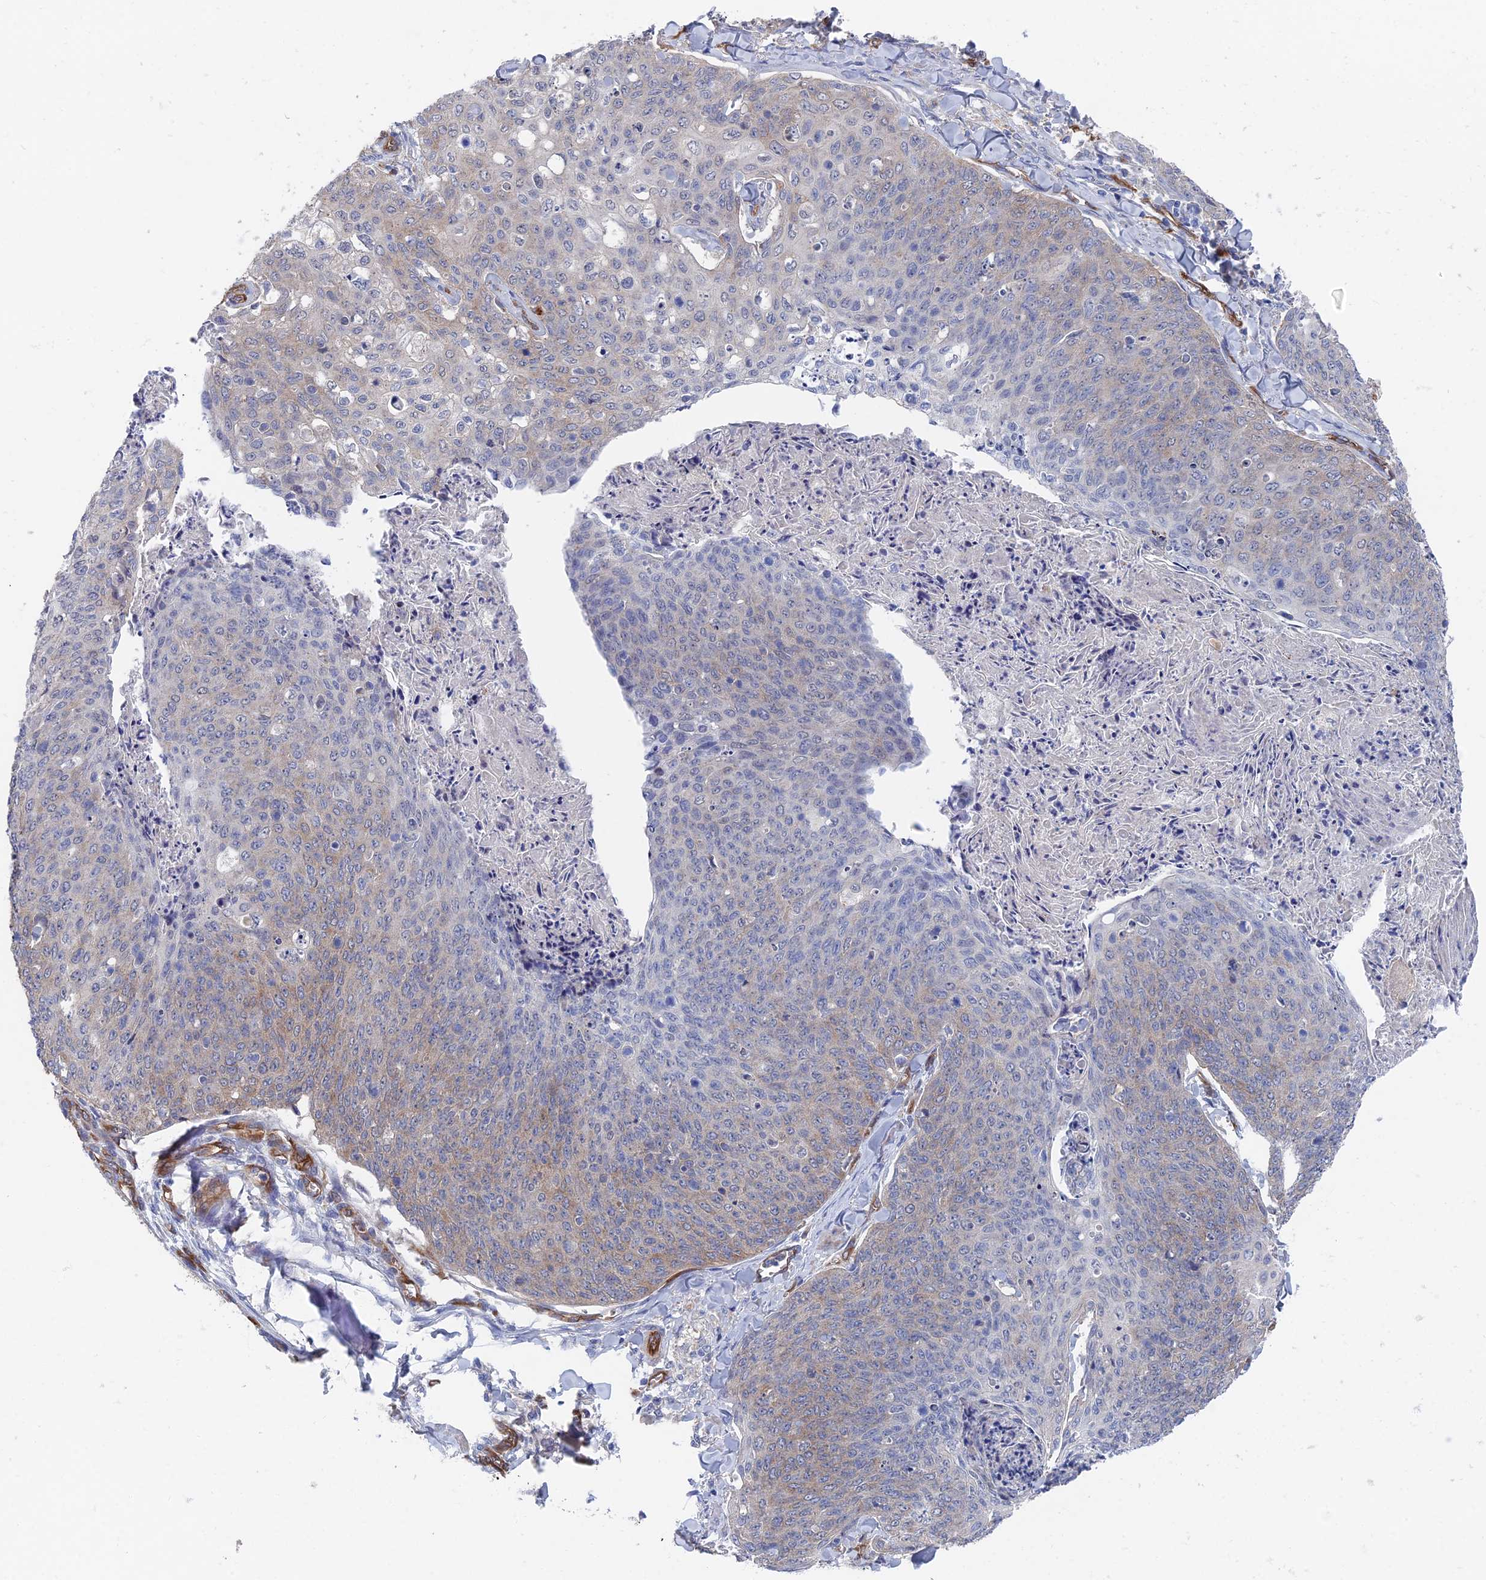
{"staining": {"intensity": "weak", "quantity": "25%-75%", "location": "cytoplasmic/membranous"}, "tissue": "skin cancer", "cell_type": "Tumor cells", "image_type": "cancer", "snomed": [{"axis": "morphology", "description": "Squamous cell carcinoma, NOS"}, {"axis": "topography", "description": "Skin"}, {"axis": "topography", "description": "Vulva"}], "caption": "Immunohistochemical staining of human skin squamous cell carcinoma displays low levels of weak cytoplasmic/membranous protein expression in about 25%-75% of tumor cells. Ihc stains the protein in brown and the nuclei are stained blue.", "gene": "ARAP3", "patient": {"sex": "female", "age": 85}}